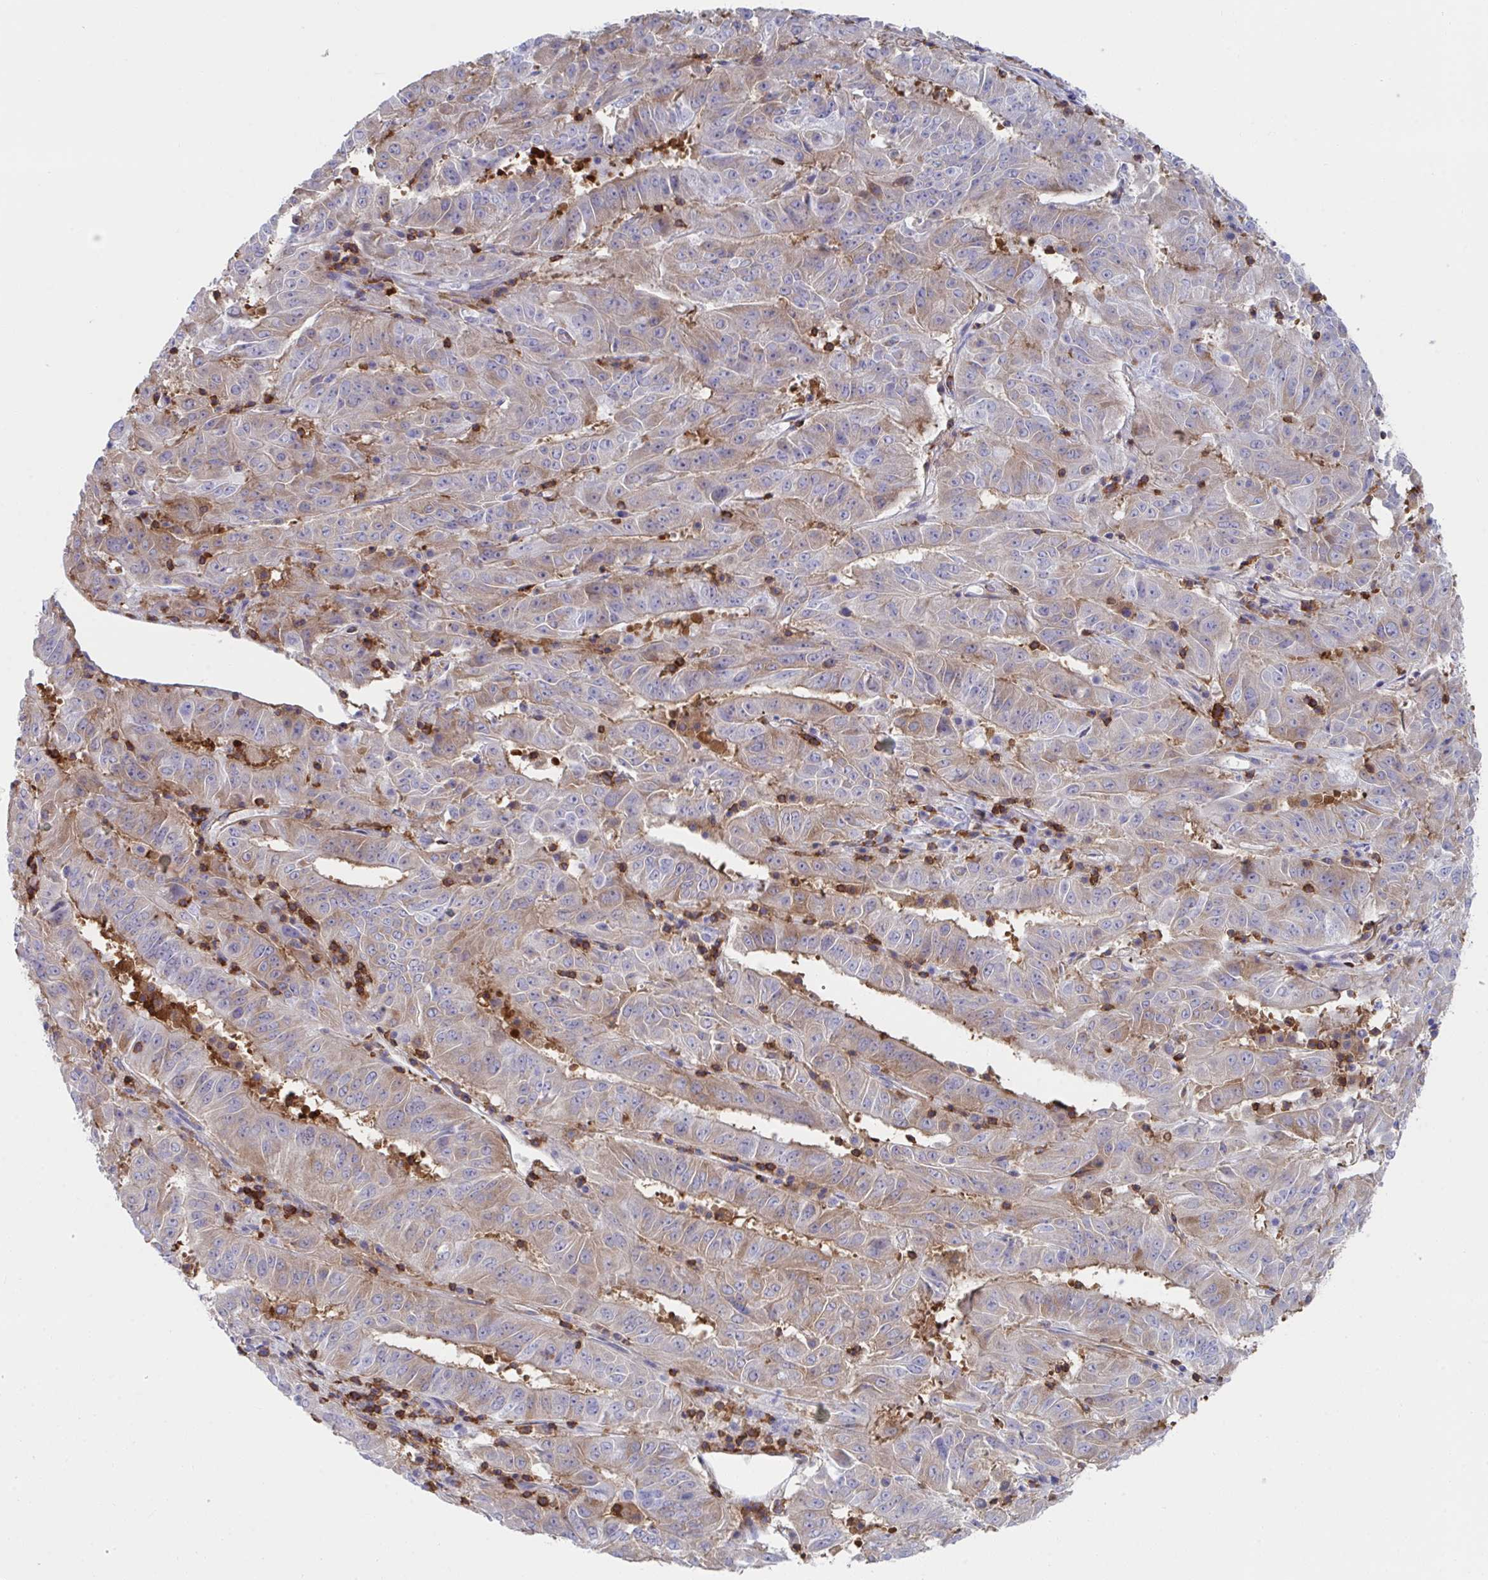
{"staining": {"intensity": "weak", "quantity": "25%-75%", "location": "cytoplasmic/membranous"}, "tissue": "pancreatic cancer", "cell_type": "Tumor cells", "image_type": "cancer", "snomed": [{"axis": "morphology", "description": "Adenocarcinoma, NOS"}, {"axis": "topography", "description": "Pancreas"}], "caption": "Immunohistochemistry (IHC) image of human pancreatic cancer stained for a protein (brown), which reveals low levels of weak cytoplasmic/membranous positivity in about 25%-75% of tumor cells.", "gene": "WNK1", "patient": {"sex": "male", "age": 63}}